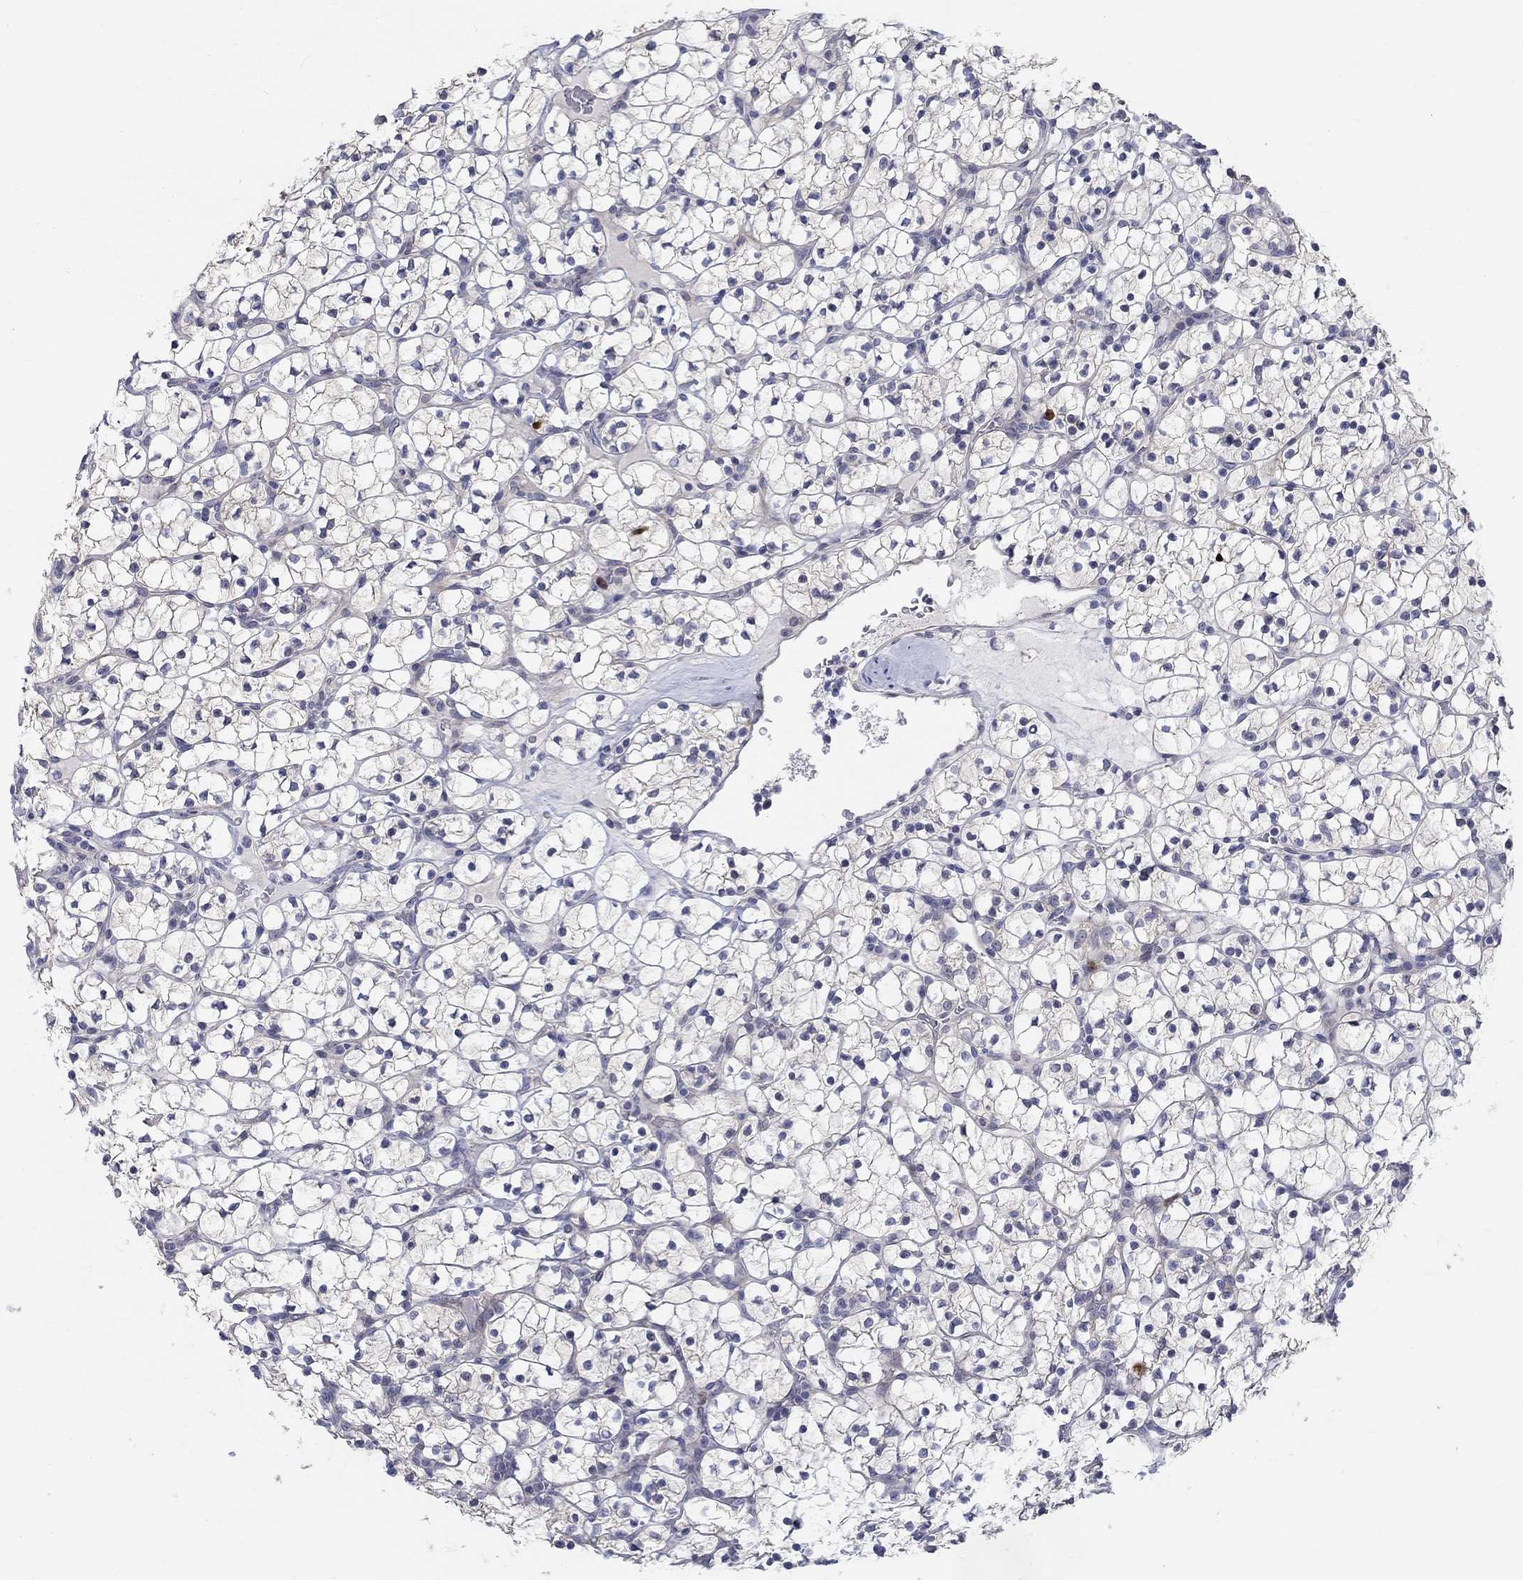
{"staining": {"intensity": "strong", "quantity": "<25%", "location": "nuclear"}, "tissue": "renal cancer", "cell_type": "Tumor cells", "image_type": "cancer", "snomed": [{"axis": "morphology", "description": "Adenocarcinoma, NOS"}, {"axis": "topography", "description": "Kidney"}], "caption": "Adenocarcinoma (renal) stained with a brown dye reveals strong nuclear positive positivity in approximately <25% of tumor cells.", "gene": "PRC1", "patient": {"sex": "female", "age": 89}}